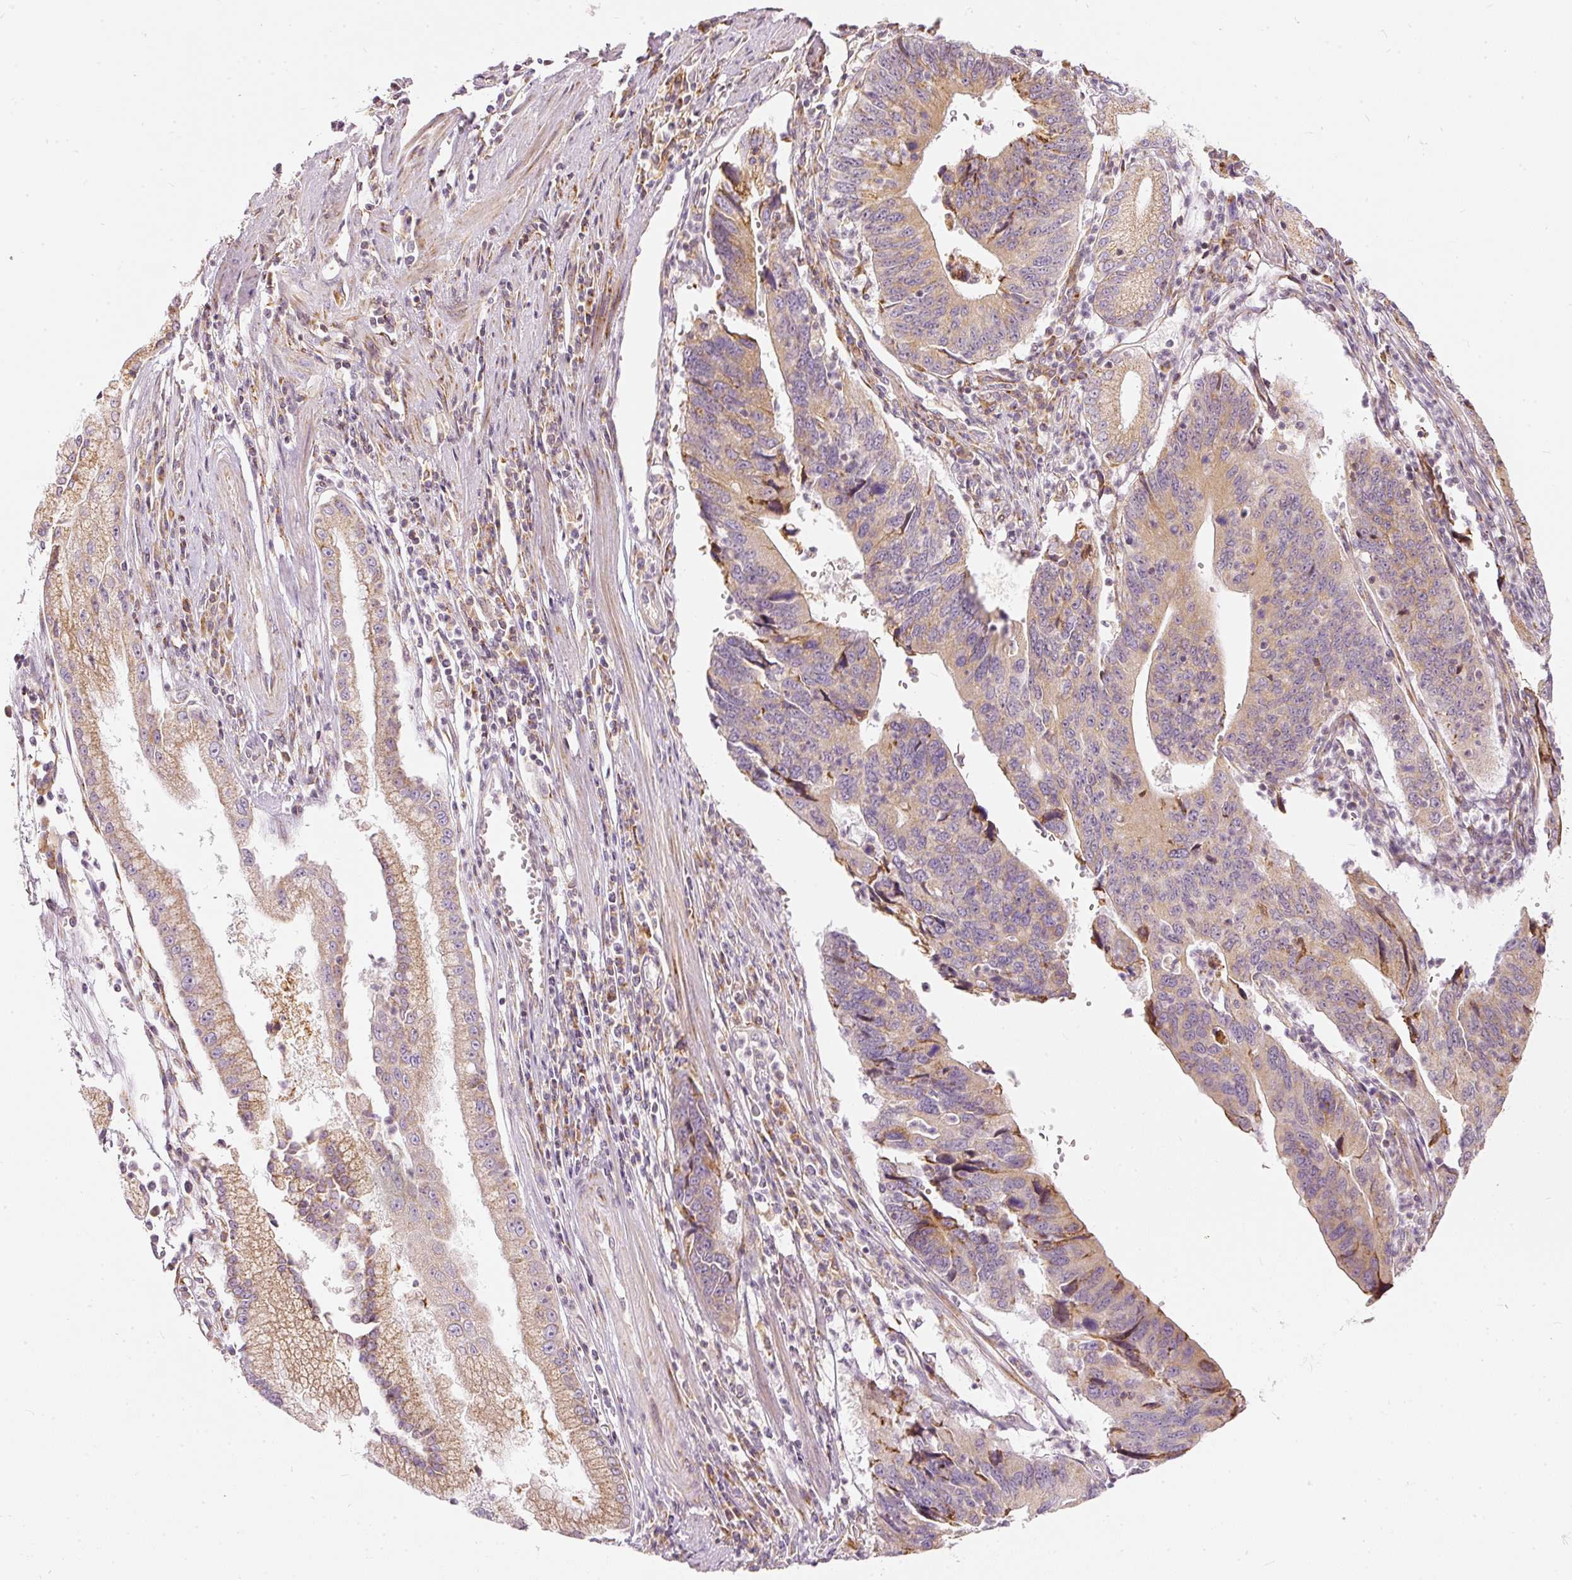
{"staining": {"intensity": "moderate", "quantity": "25%-75%", "location": "cytoplasmic/membranous"}, "tissue": "stomach cancer", "cell_type": "Tumor cells", "image_type": "cancer", "snomed": [{"axis": "morphology", "description": "Adenocarcinoma, NOS"}, {"axis": "topography", "description": "Stomach"}], "caption": "Stomach adenocarcinoma stained with DAB immunohistochemistry (IHC) reveals medium levels of moderate cytoplasmic/membranous expression in about 25%-75% of tumor cells.", "gene": "SNAPC5", "patient": {"sex": "male", "age": 59}}